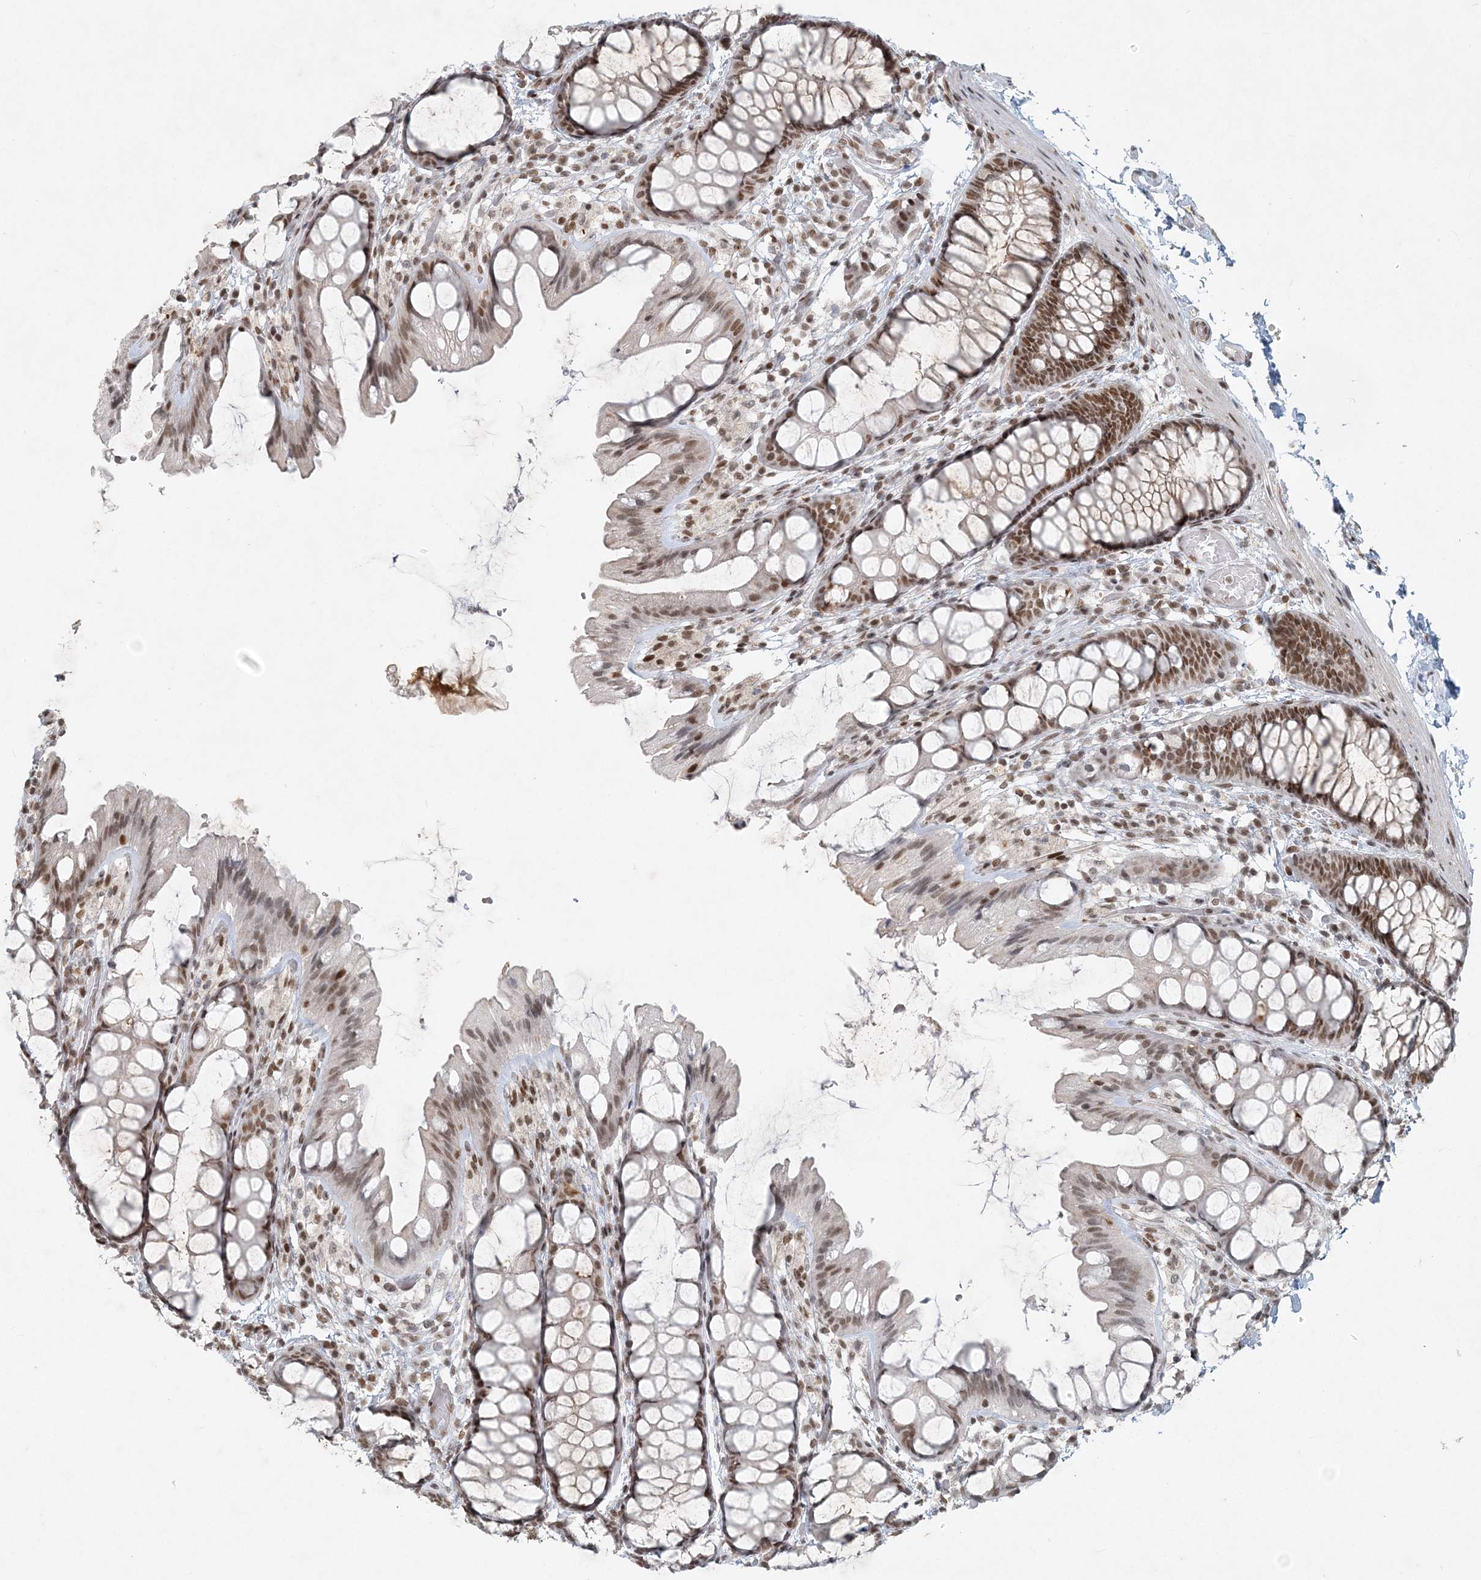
{"staining": {"intensity": "moderate", "quantity": ">75%", "location": "nuclear"}, "tissue": "colon", "cell_type": "Endothelial cells", "image_type": "normal", "snomed": [{"axis": "morphology", "description": "Normal tissue, NOS"}, {"axis": "topography", "description": "Colon"}], "caption": "Colon stained with a brown dye demonstrates moderate nuclear positive positivity in about >75% of endothelial cells.", "gene": "BAZ1B", "patient": {"sex": "male", "age": 47}}